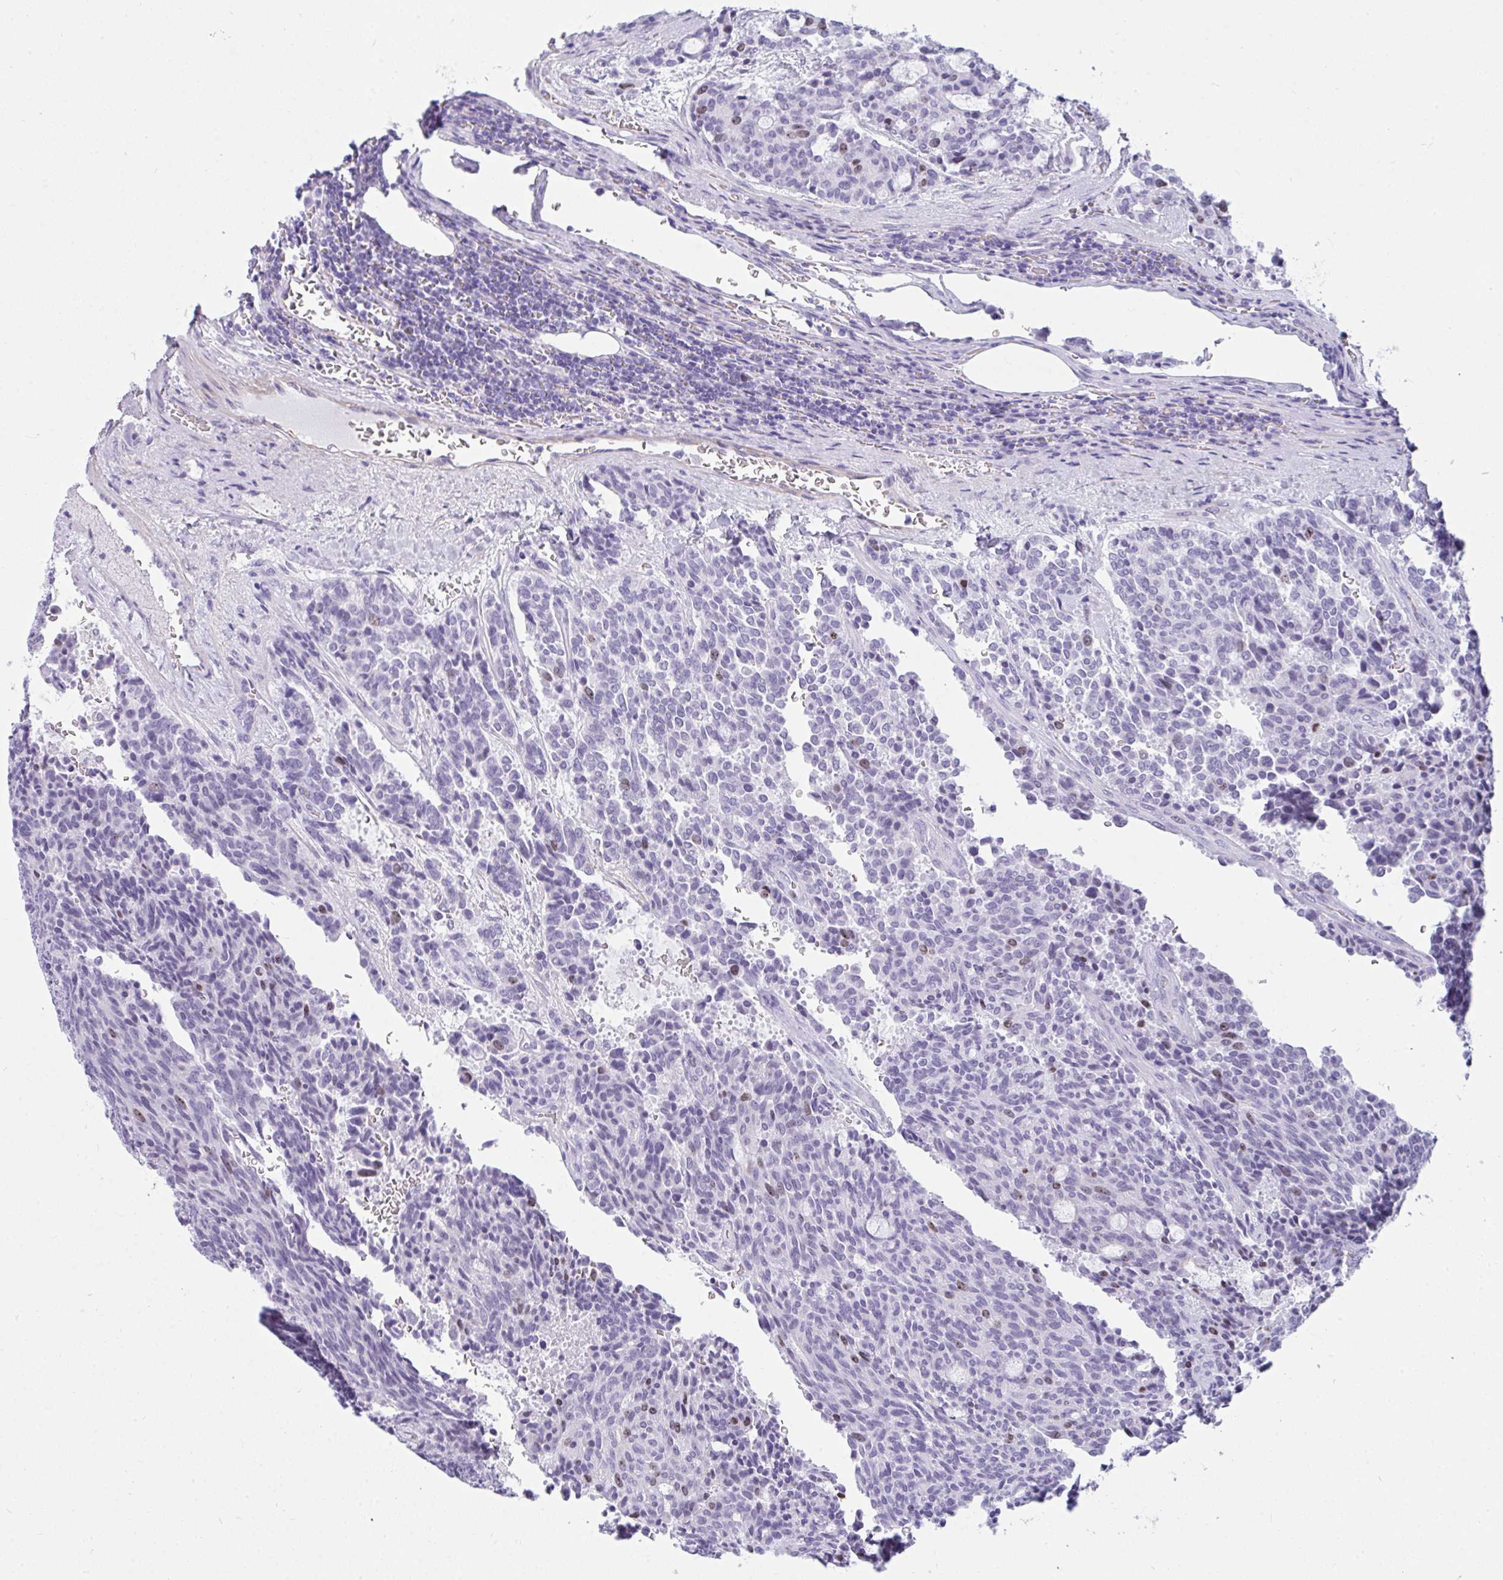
{"staining": {"intensity": "moderate", "quantity": "<25%", "location": "nuclear"}, "tissue": "carcinoid", "cell_type": "Tumor cells", "image_type": "cancer", "snomed": [{"axis": "morphology", "description": "Carcinoid, malignant, NOS"}, {"axis": "topography", "description": "Pancreas"}], "caption": "There is low levels of moderate nuclear expression in tumor cells of carcinoid, as demonstrated by immunohistochemical staining (brown color).", "gene": "SUZ12", "patient": {"sex": "female", "age": 54}}